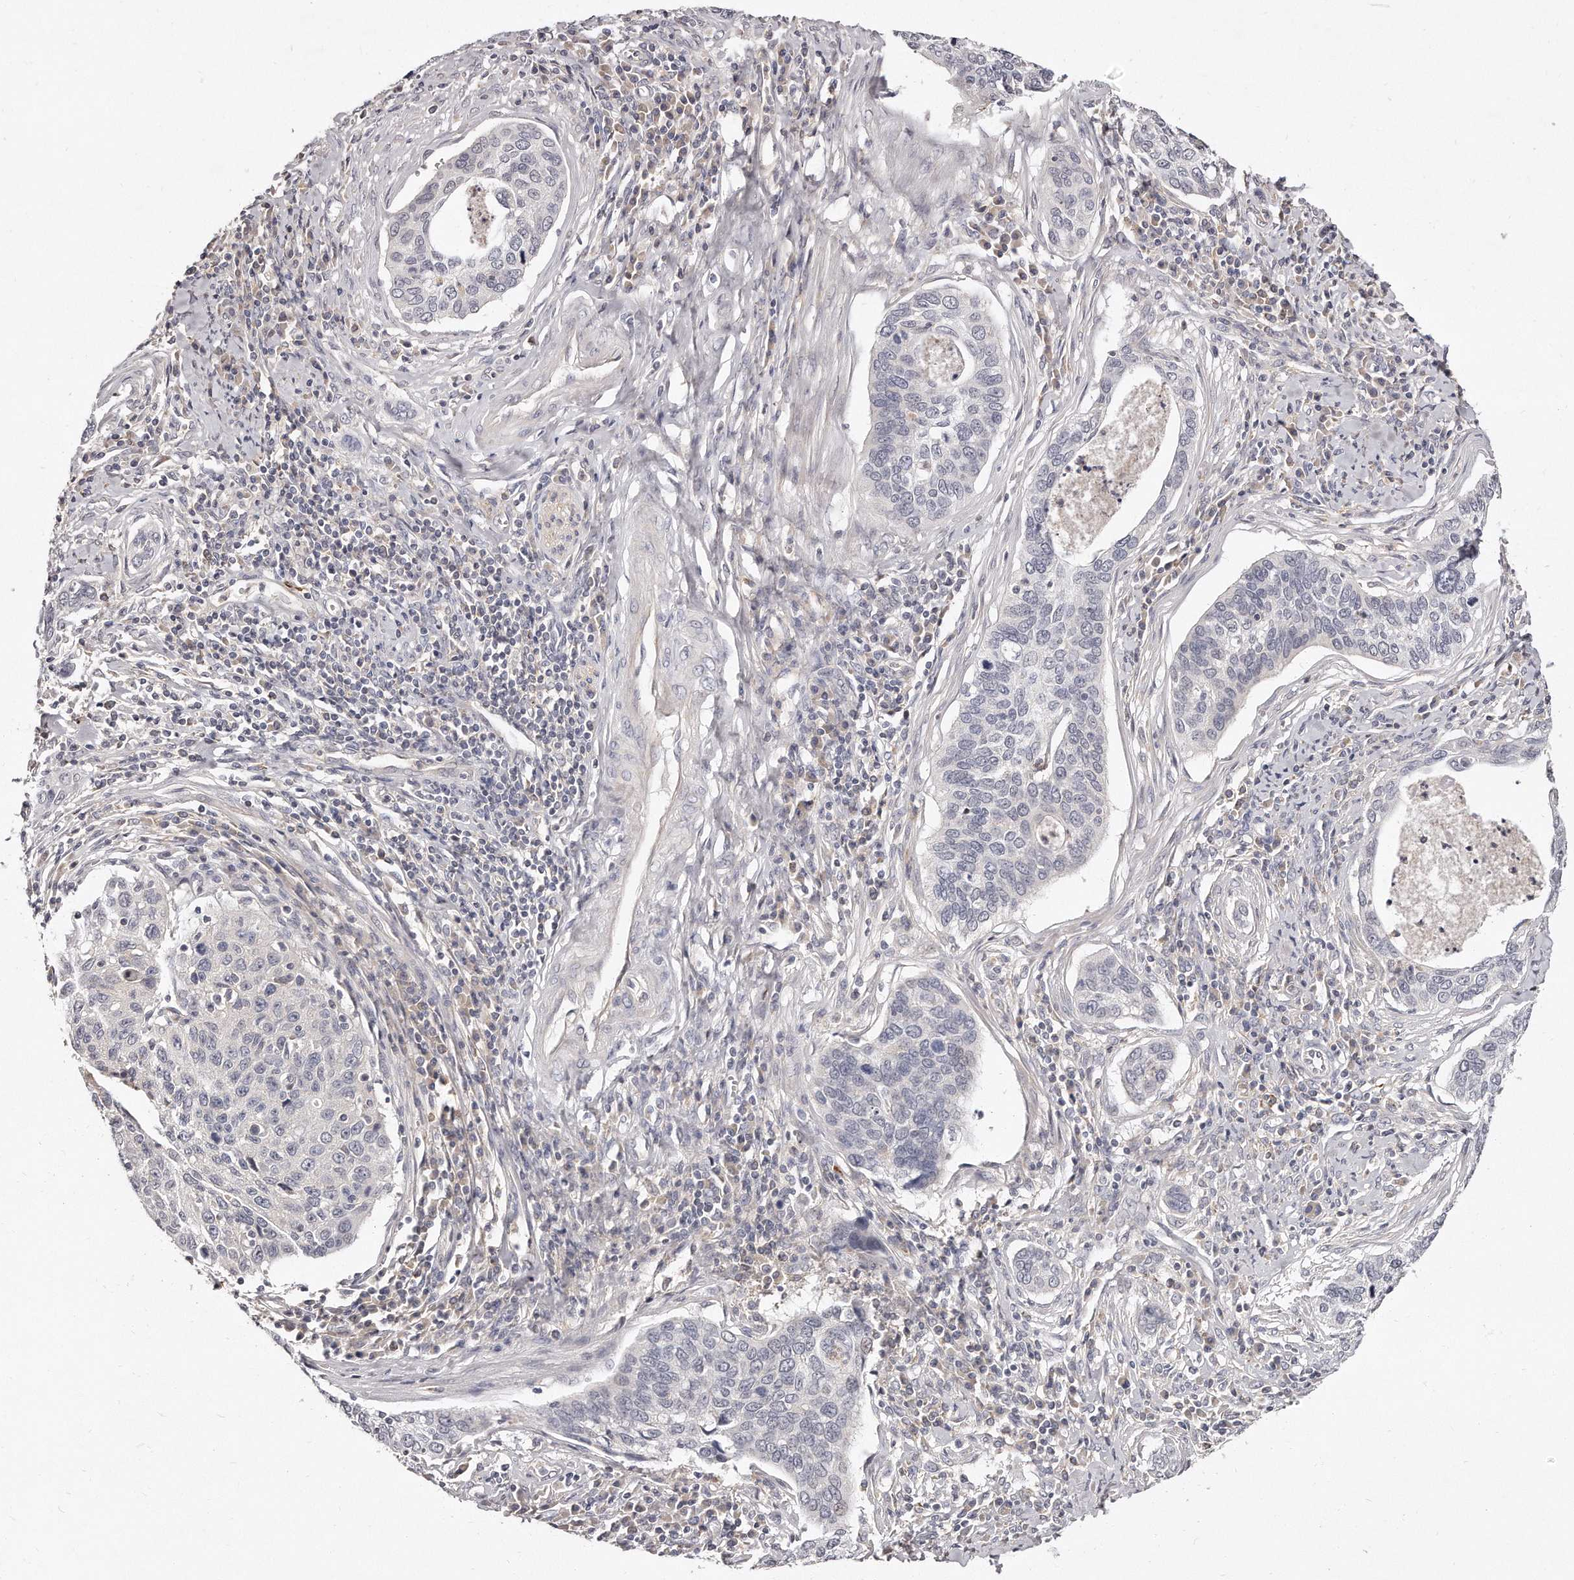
{"staining": {"intensity": "negative", "quantity": "none", "location": "none"}, "tissue": "cervical cancer", "cell_type": "Tumor cells", "image_type": "cancer", "snomed": [{"axis": "morphology", "description": "Squamous cell carcinoma, NOS"}, {"axis": "topography", "description": "Cervix"}], "caption": "Immunohistochemistry (IHC) of squamous cell carcinoma (cervical) displays no expression in tumor cells.", "gene": "TTLL4", "patient": {"sex": "female", "age": 53}}